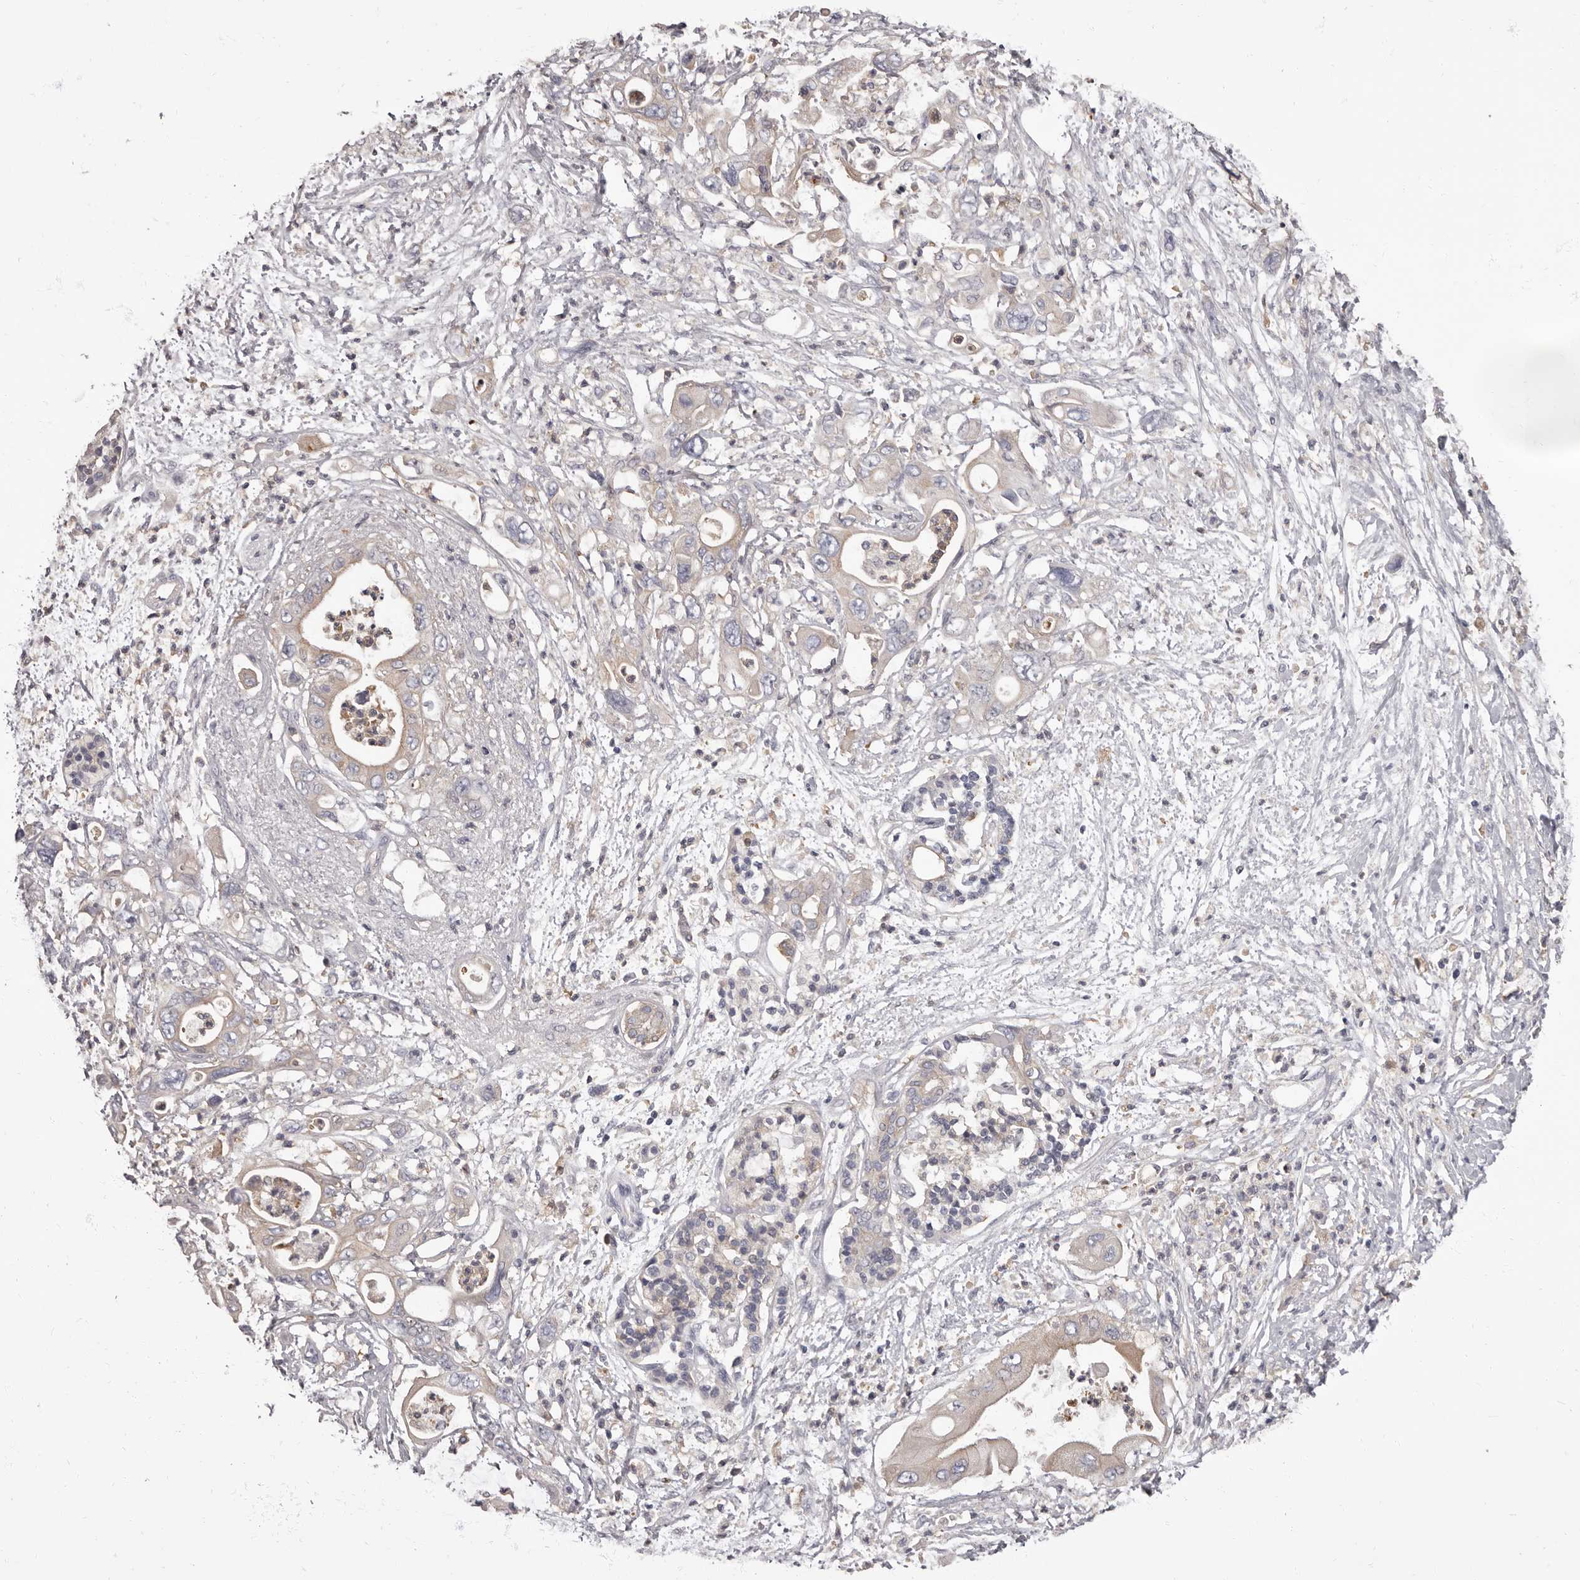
{"staining": {"intensity": "weak", "quantity": "<25%", "location": "cytoplasmic/membranous"}, "tissue": "pancreatic cancer", "cell_type": "Tumor cells", "image_type": "cancer", "snomed": [{"axis": "morphology", "description": "Adenocarcinoma, NOS"}, {"axis": "topography", "description": "Pancreas"}], "caption": "A histopathology image of human pancreatic cancer is negative for staining in tumor cells.", "gene": "APEH", "patient": {"sex": "male", "age": 66}}